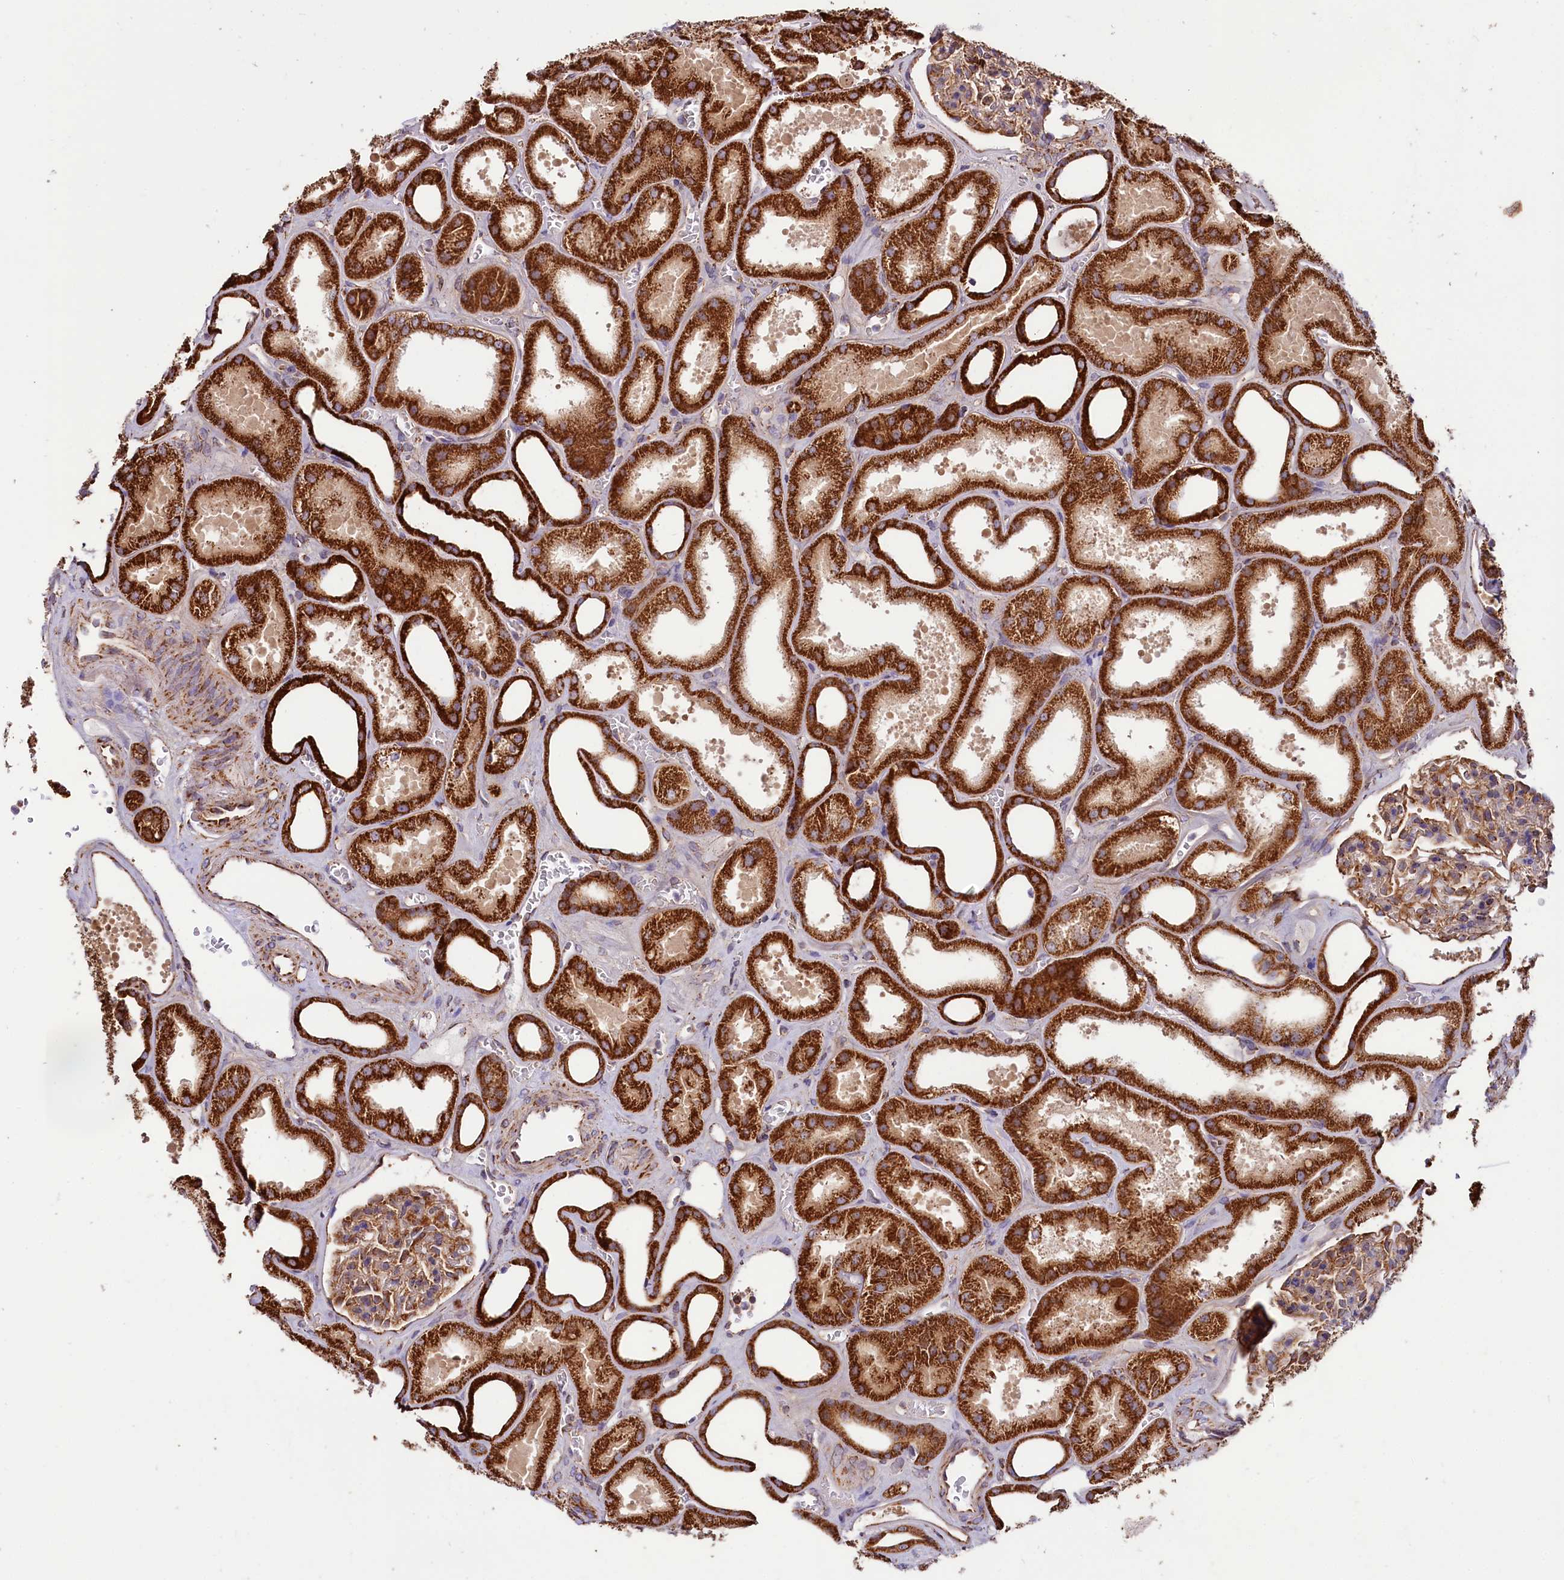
{"staining": {"intensity": "moderate", "quantity": ">75%", "location": "cytoplasmic/membranous"}, "tissue": "kidney", "cell_type": "Cells in glomeruli", "image_type": "normal", "snomed": [{"axis": "morphology", "description": "Normal tissue, NOS"}, {"axis": "morphology", "description": "Adenocarcinoma, NOS"}, {"axis": "topography", "description": "Kidney"}], "caption": "Moderate cytoplasmic/membranous positivity for a protein is identified in about >75% of cells in glomeruli of normal kidney using IHC.", "gene": "NUDT15", "patient": {"sex": "female", "age": 68}}